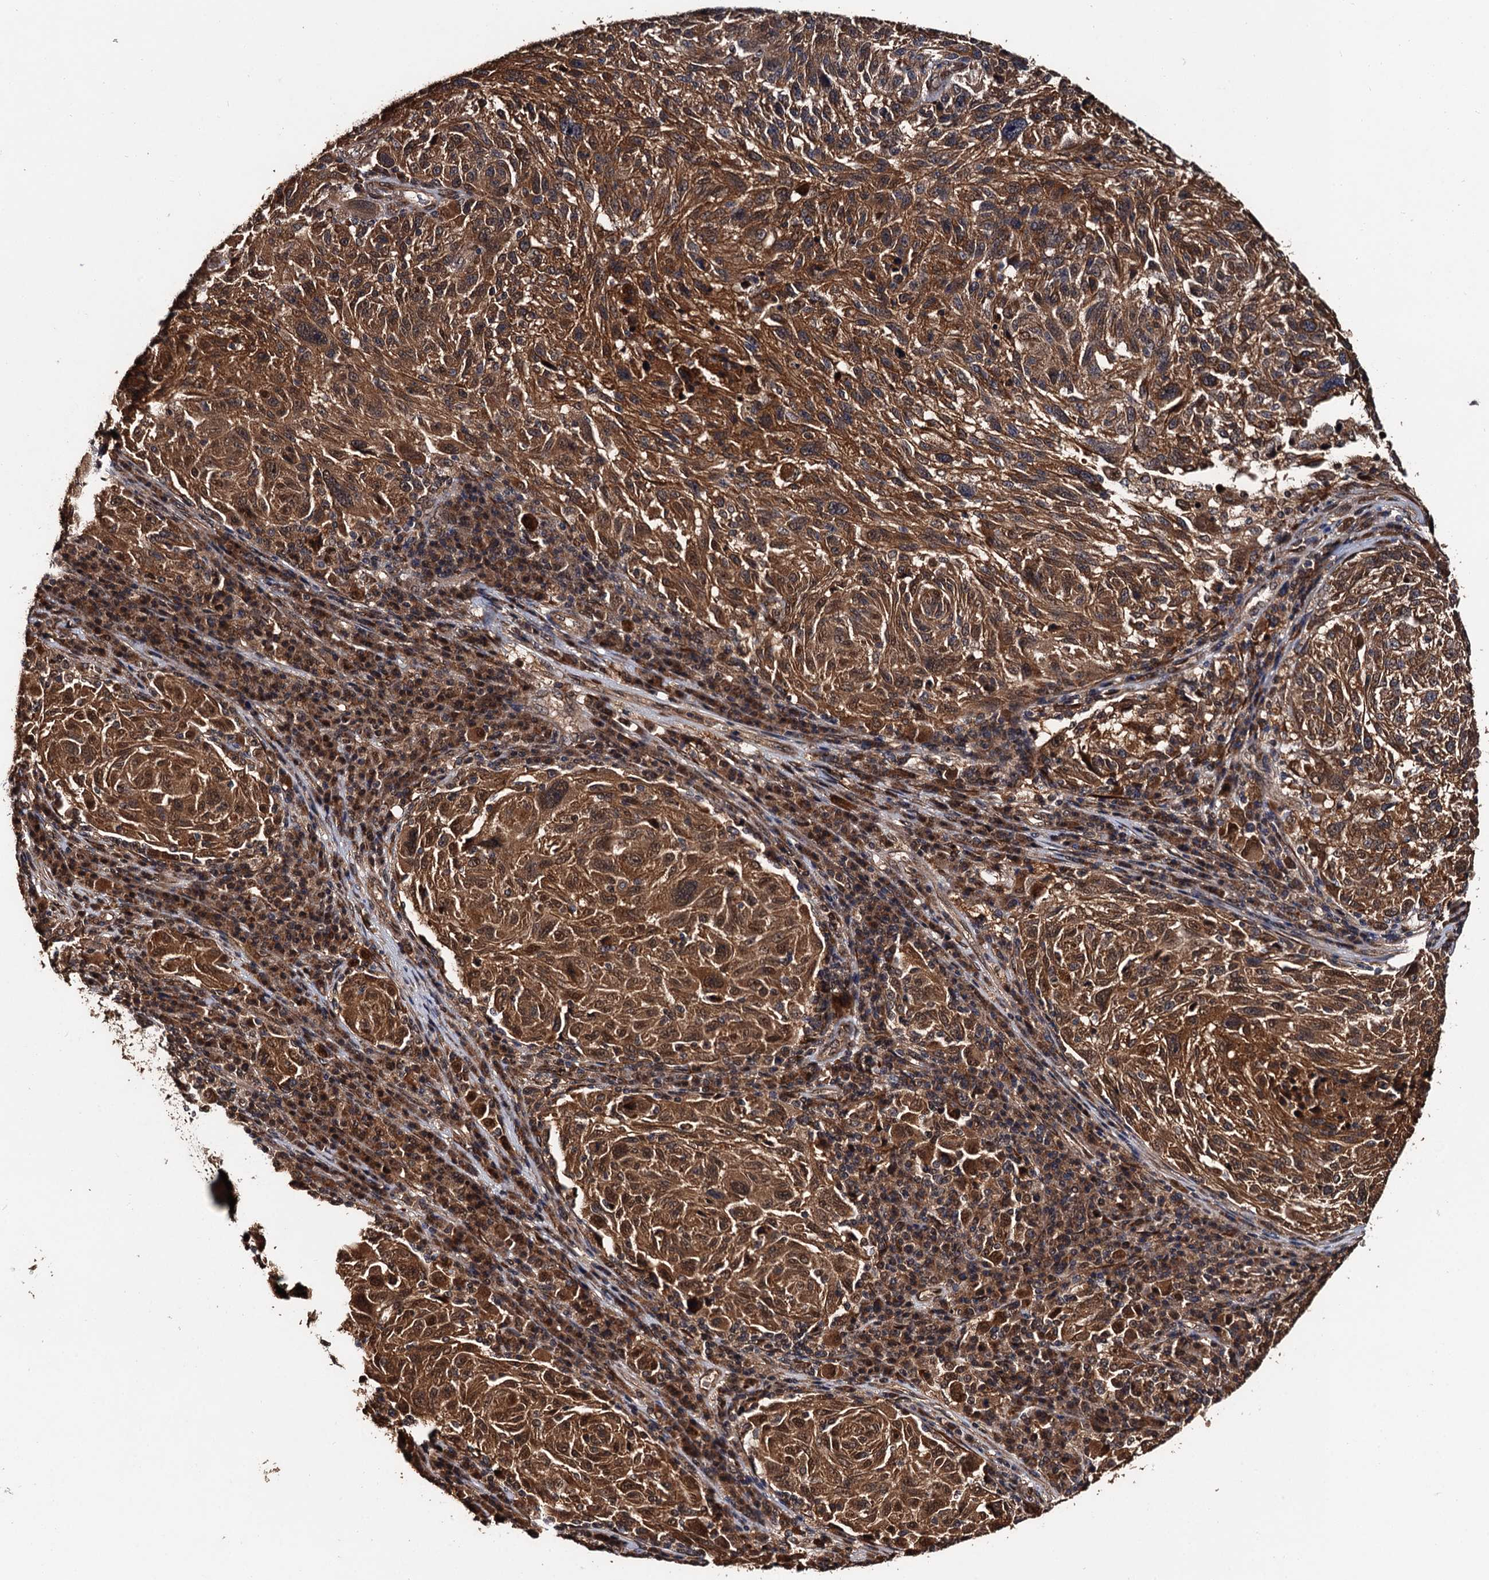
{"staining": {"intensity": "moderate", "quantity": ">75%", "location": "cytoplasmic/membranous"}, "tissue": "melanoma", "cell_type": "Tumor cells", "image_type": "cancer", "snomed": [{"axis": "morphology", "description": "Malignant melanoma, NOS"}, {"axis": "topography", "description": "Skin"}], "caption": "Human melanoma stained for a protein (brown) shows moderate cytoplasmic/membranous positive staining in about >75% of tumor cells.", "gene": "MIER2", "patient": {"sex": "male", "age": 53}}